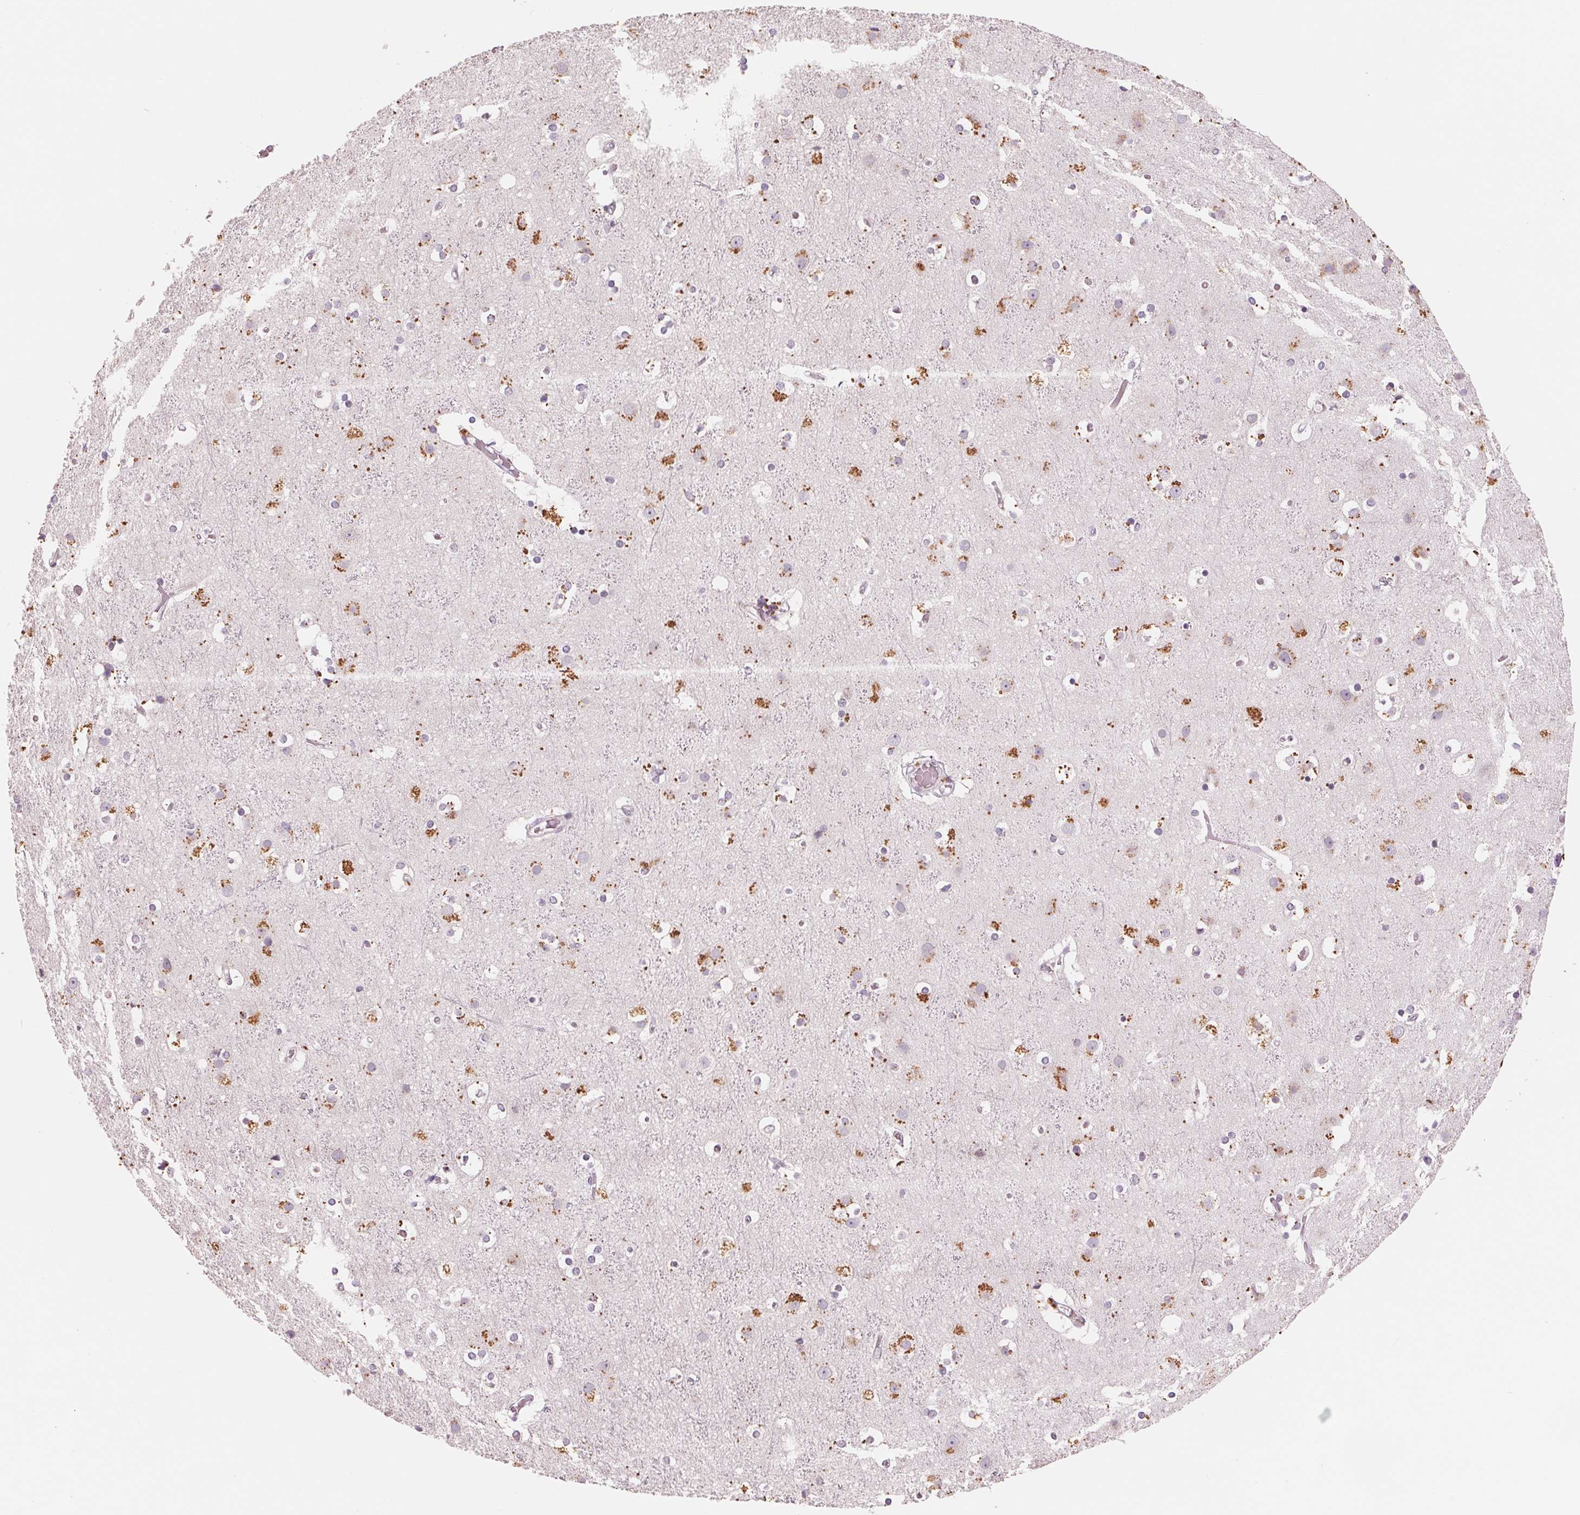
{"staining": {"intensity": "negative", "quantity": "none", "location": "none"}, "tissue": "cerebral cortex", "cell_type": "Endothelial cells", "image_type": "normal", "snomed": [{"axis": "morphology", "description": "Normal tissue, NOS"}, {"axis": "topography", "description": "Cerebral cortex"}], "caption": "There is no significant staining in endothelial cells of cerebral cortex. Nuclei are stained in blue.", "gene": "IL9R", "patient": {"sex": "female", "age": 52}}